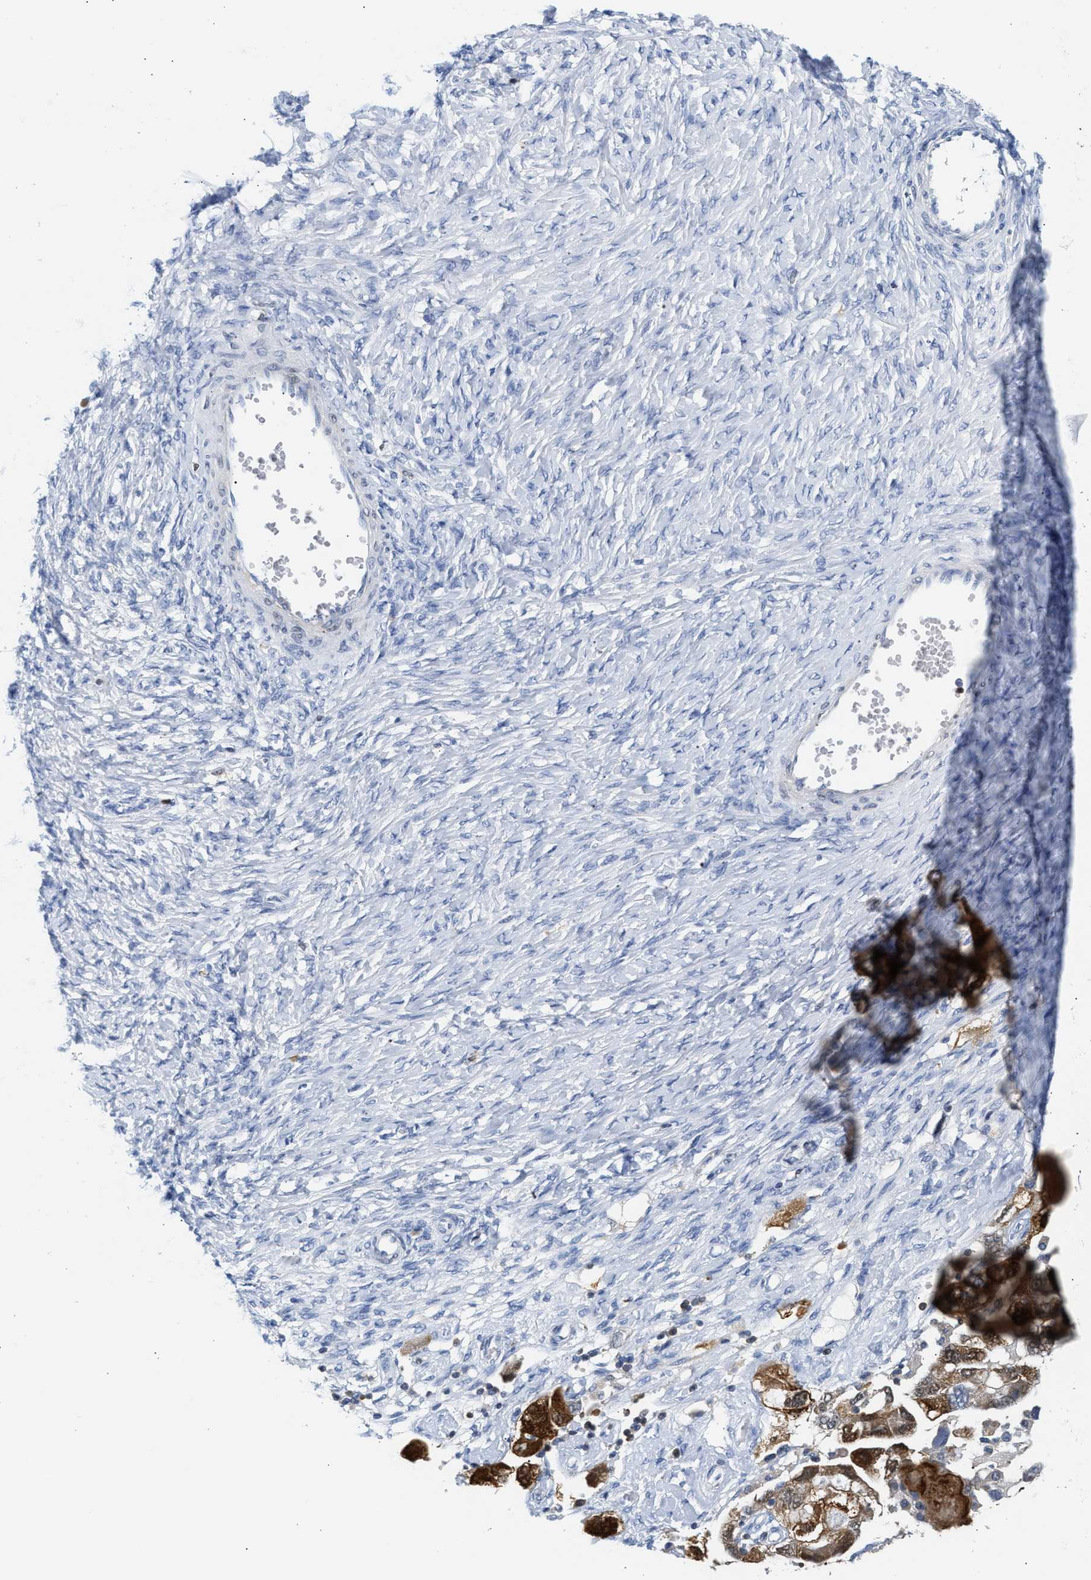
{"staining": {"intensity": "moderate", "quantity": ">75%", "location": "cytoplasmic/membranous"}, "tissue": "ovarian cancer", "cell_type": "Tumor cells", "image_type": "cancer", "snomed": [{"axis": "morphology", "description": "Carcinoma, NOS"}, {"axis": "morphology", "description": "Cystadenocarcinoma, serous, NOS"}, {"axis": "topography", "description": "Ovary"}], "caption": "Tumor cells exhibit medium levels of moderate cytoplasmic/membranous positivity in about >75% of cells in human ovarian cancer.", "gene": "SLIT2", "patient": {"sex": "female", "age": 69}}